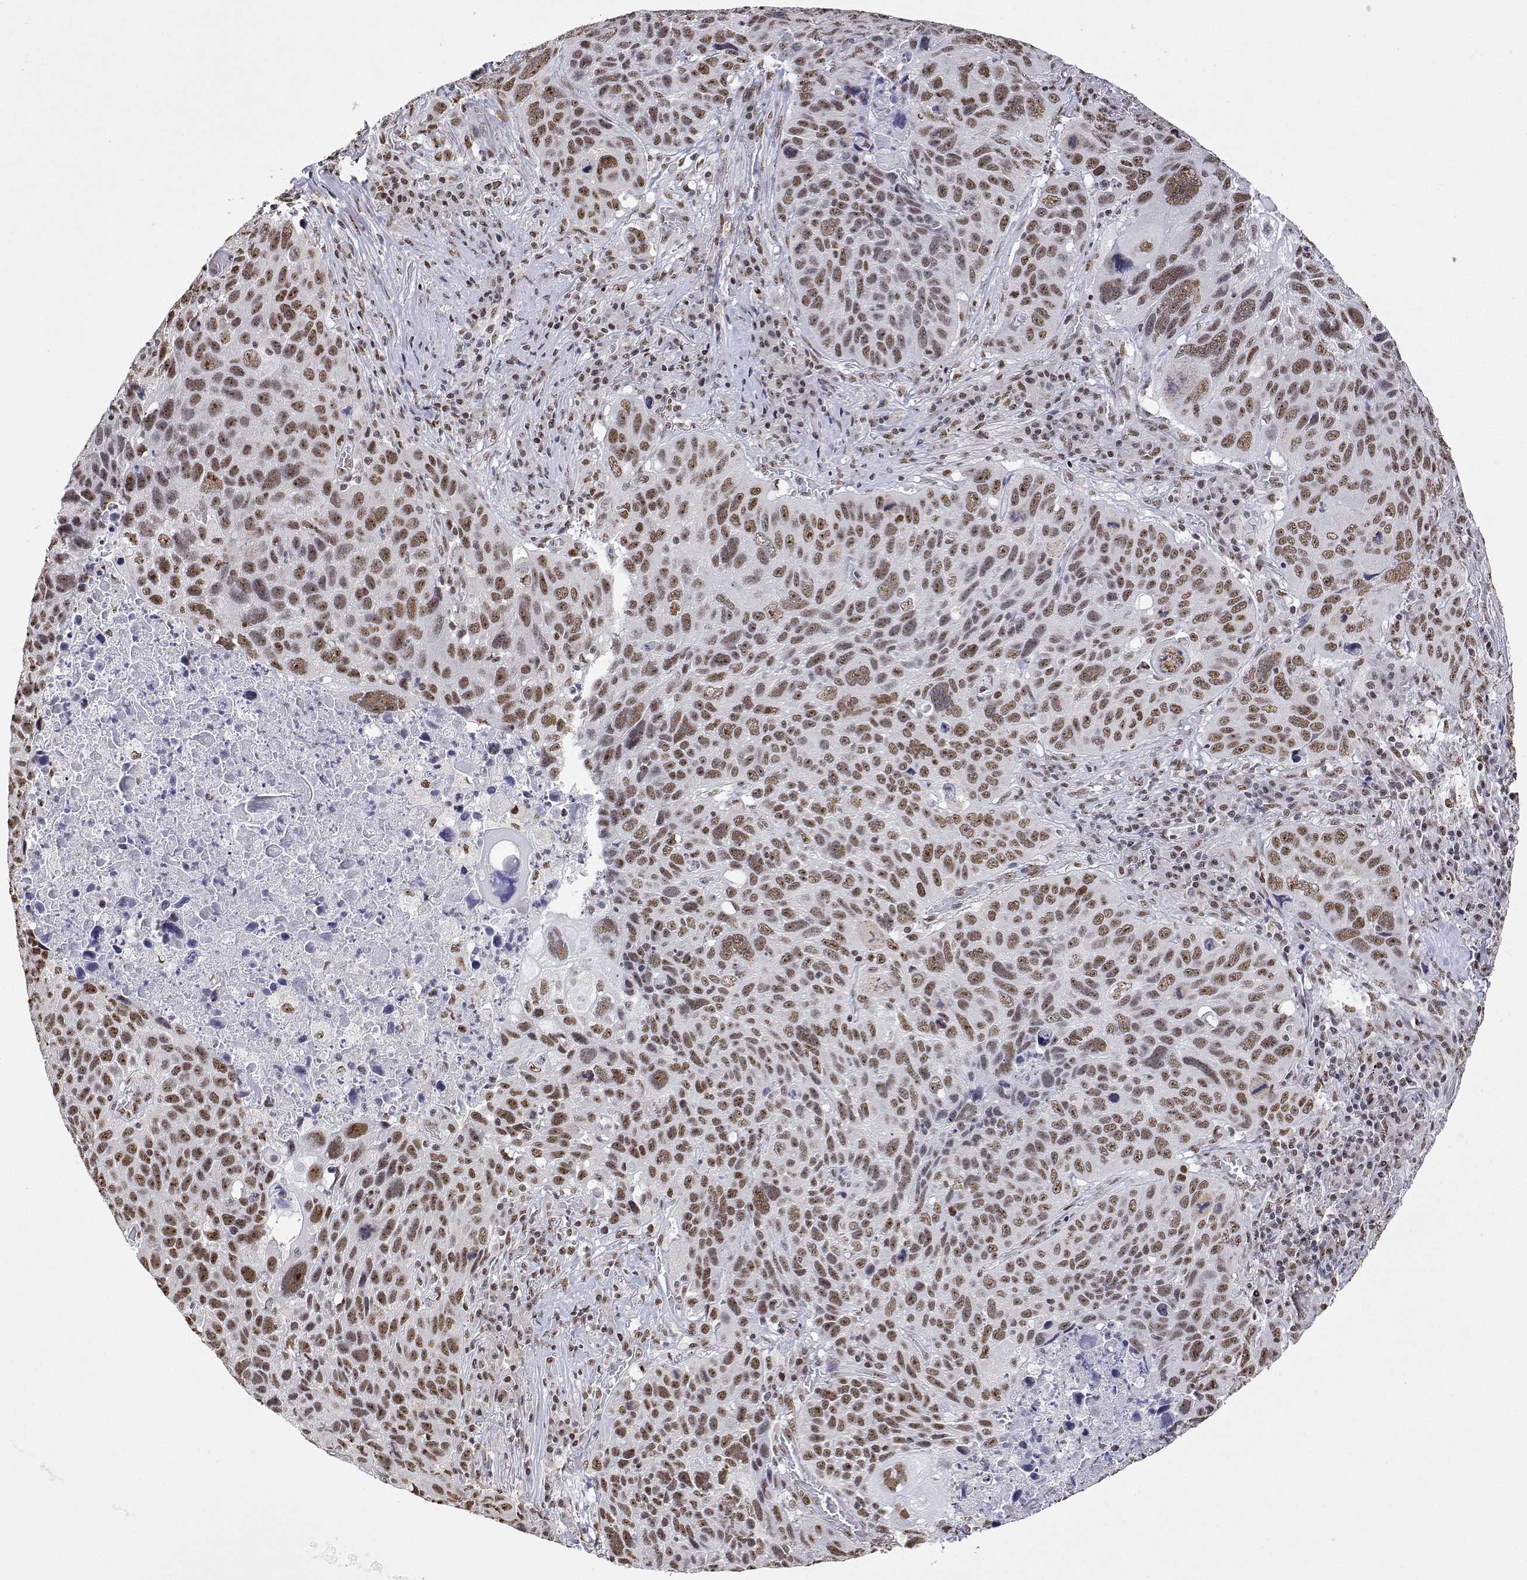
{"staining": {"intensity": "moderate", "quantity": ">75%", "location": "nuclear"}, "tissue": "lung cancer", "cell_type": "Tumor cells", "image_type": "cancer", "snomed": [{"axis": "morphology", "description": "Squamous cell carcinoma, NOS"}, {"axis": "topography", "description": "Lung"}], "caption": "Lung cancer stained for a protein displays moderate nuclear positivity in tumor cells.", "gene": "ADAR", "patient": {"sex": "male", "age": 68}}